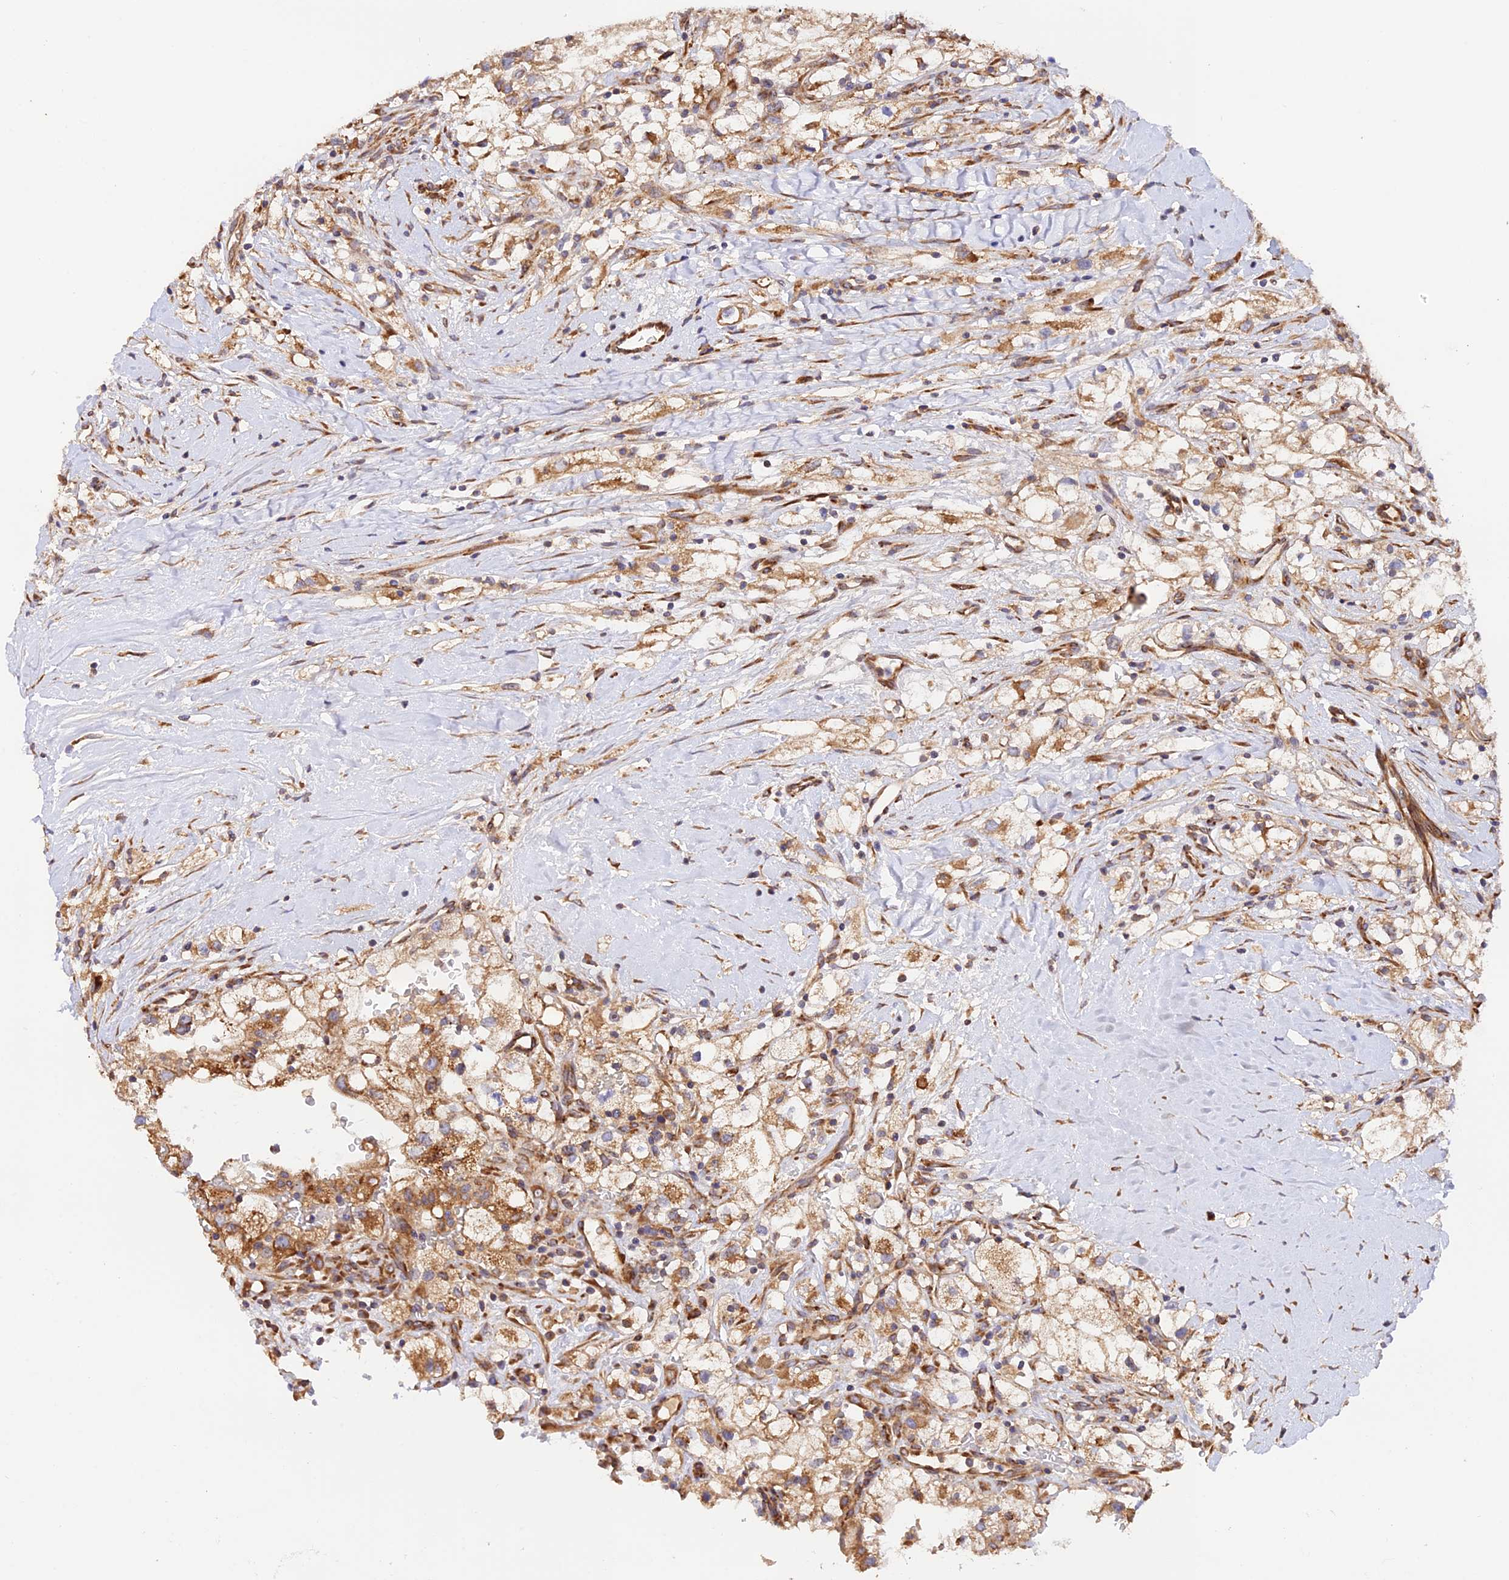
{"staining": {"intensity": "moderate", "quantity": "25%-75%", "location": "cytoplasmic/membranous"}, "tissue": "renal cancer", "cell_type": "Tumor cells", "image_type": "cancer", "snomed": [{"axis": "morphology", "description": "Adenocarcinoma, NOS"}, {"axis": "topography", "description": "Kidney"}], "caption": "Immunohistochemical staining of human adenocarcinoma (renal) exhibits medium levels of moderate cytoplasmic/membranous positivity in approximately 25%-75% of tumor cells. (DAB = brown stain, brightfield microscopy at high magnification).", "gene": "RPL5", "patient": {"sex": "male", "age": 59}}